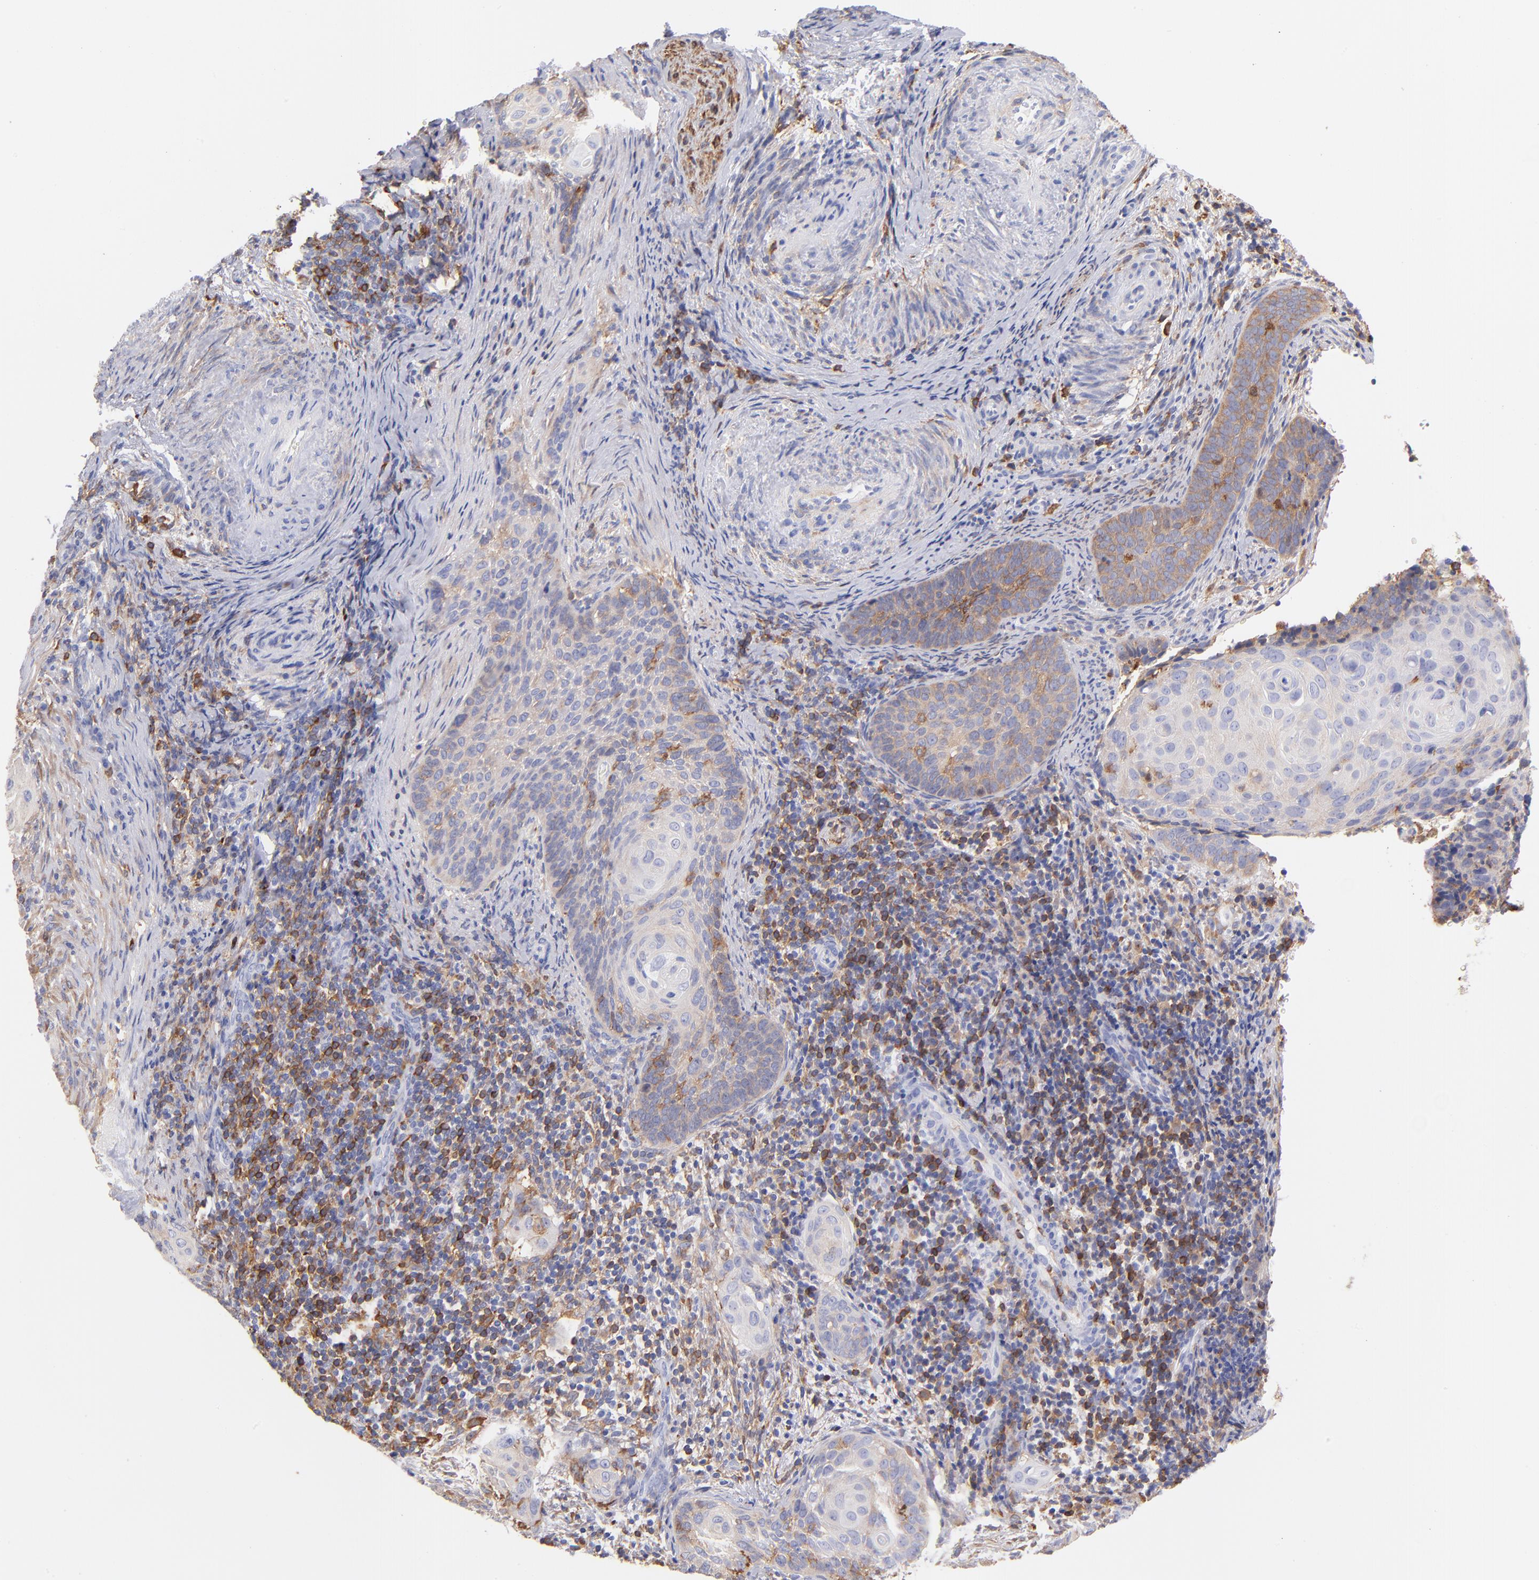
{"staining": {"intensity": "weak", "quantity": ">75%", "location": "cytoplasmic/membranous"}, "tissue": "cervical cancer", "cell_type": "Tumor cells", "image_type": "cancer", "snomed": [{"axis": "morphology", "description": "Squamous cell carcinoma, NOS"}, {"axis": "topography", "description": "Cervix"}], "caption": "A brown stain labels weak cytoplasmic/membranous positivity of a protein in cervical cancer tumor cells. (DAB IHC with brightfield microscopy, high magnification).", "gene": "PRKCA", "patient": {"sex": "female", "age": 33}}